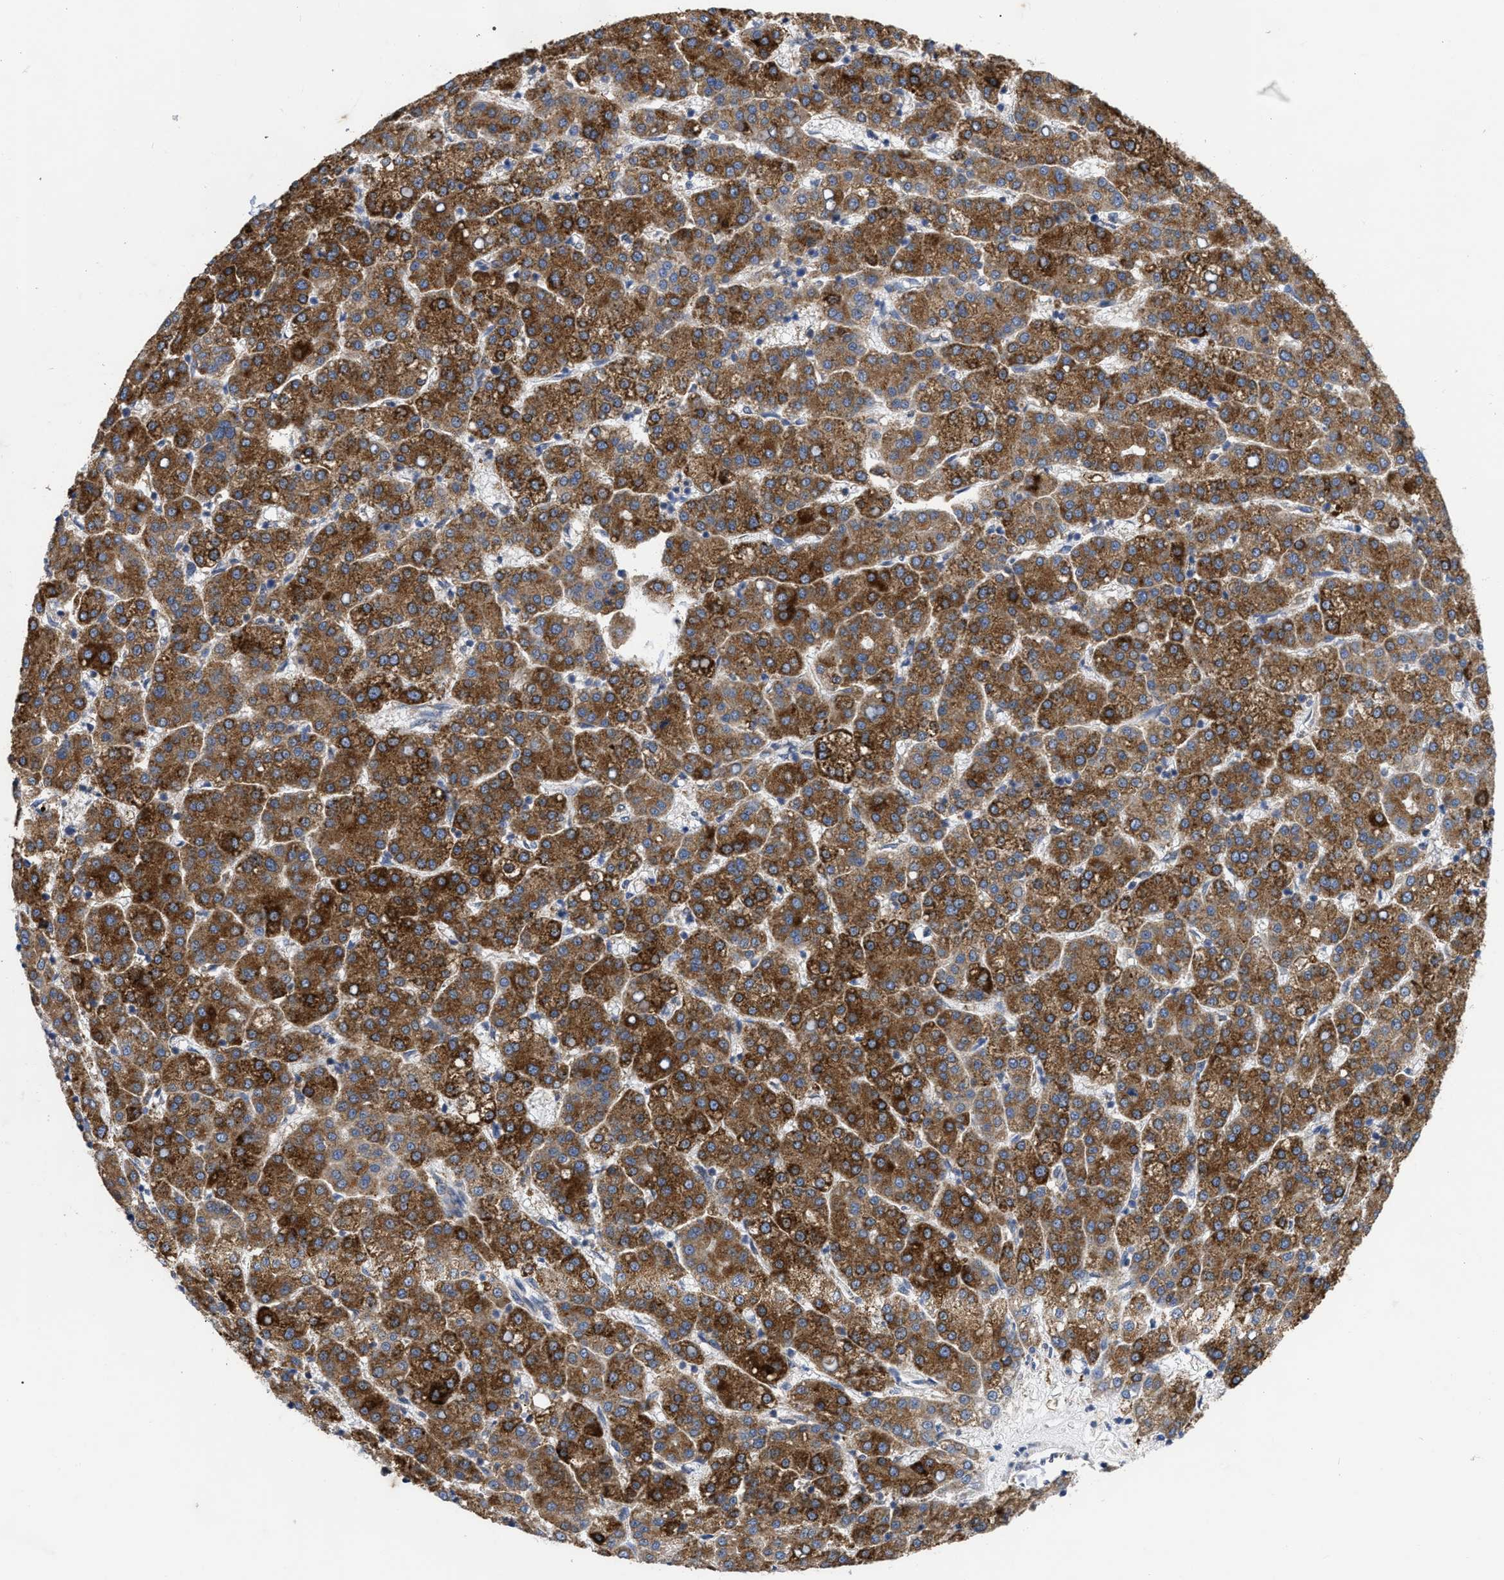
{"staining": {"intensity": "moderate", "quantity": ">75%", "location": "cytoplasmic/membranous"}, "tissue": "liver cancer", "cell_type": "Tumor cells", "image_type": "cancer", "snomed": [{"axis": "morphology", "description": "Carcinoma, Hepatocellular, NOS"}, {"axis": "topography", "description": "Liver"}], "caption": "Liver cancer (hepatocellular carcinoma) was stained to show a protein in brown. There is medium levels of moderate cytoplasmic/membranous staining in approximately >75% of tumor cells.", "gene": "TCP1", "patient": {"sex": "female", "age": 58}}